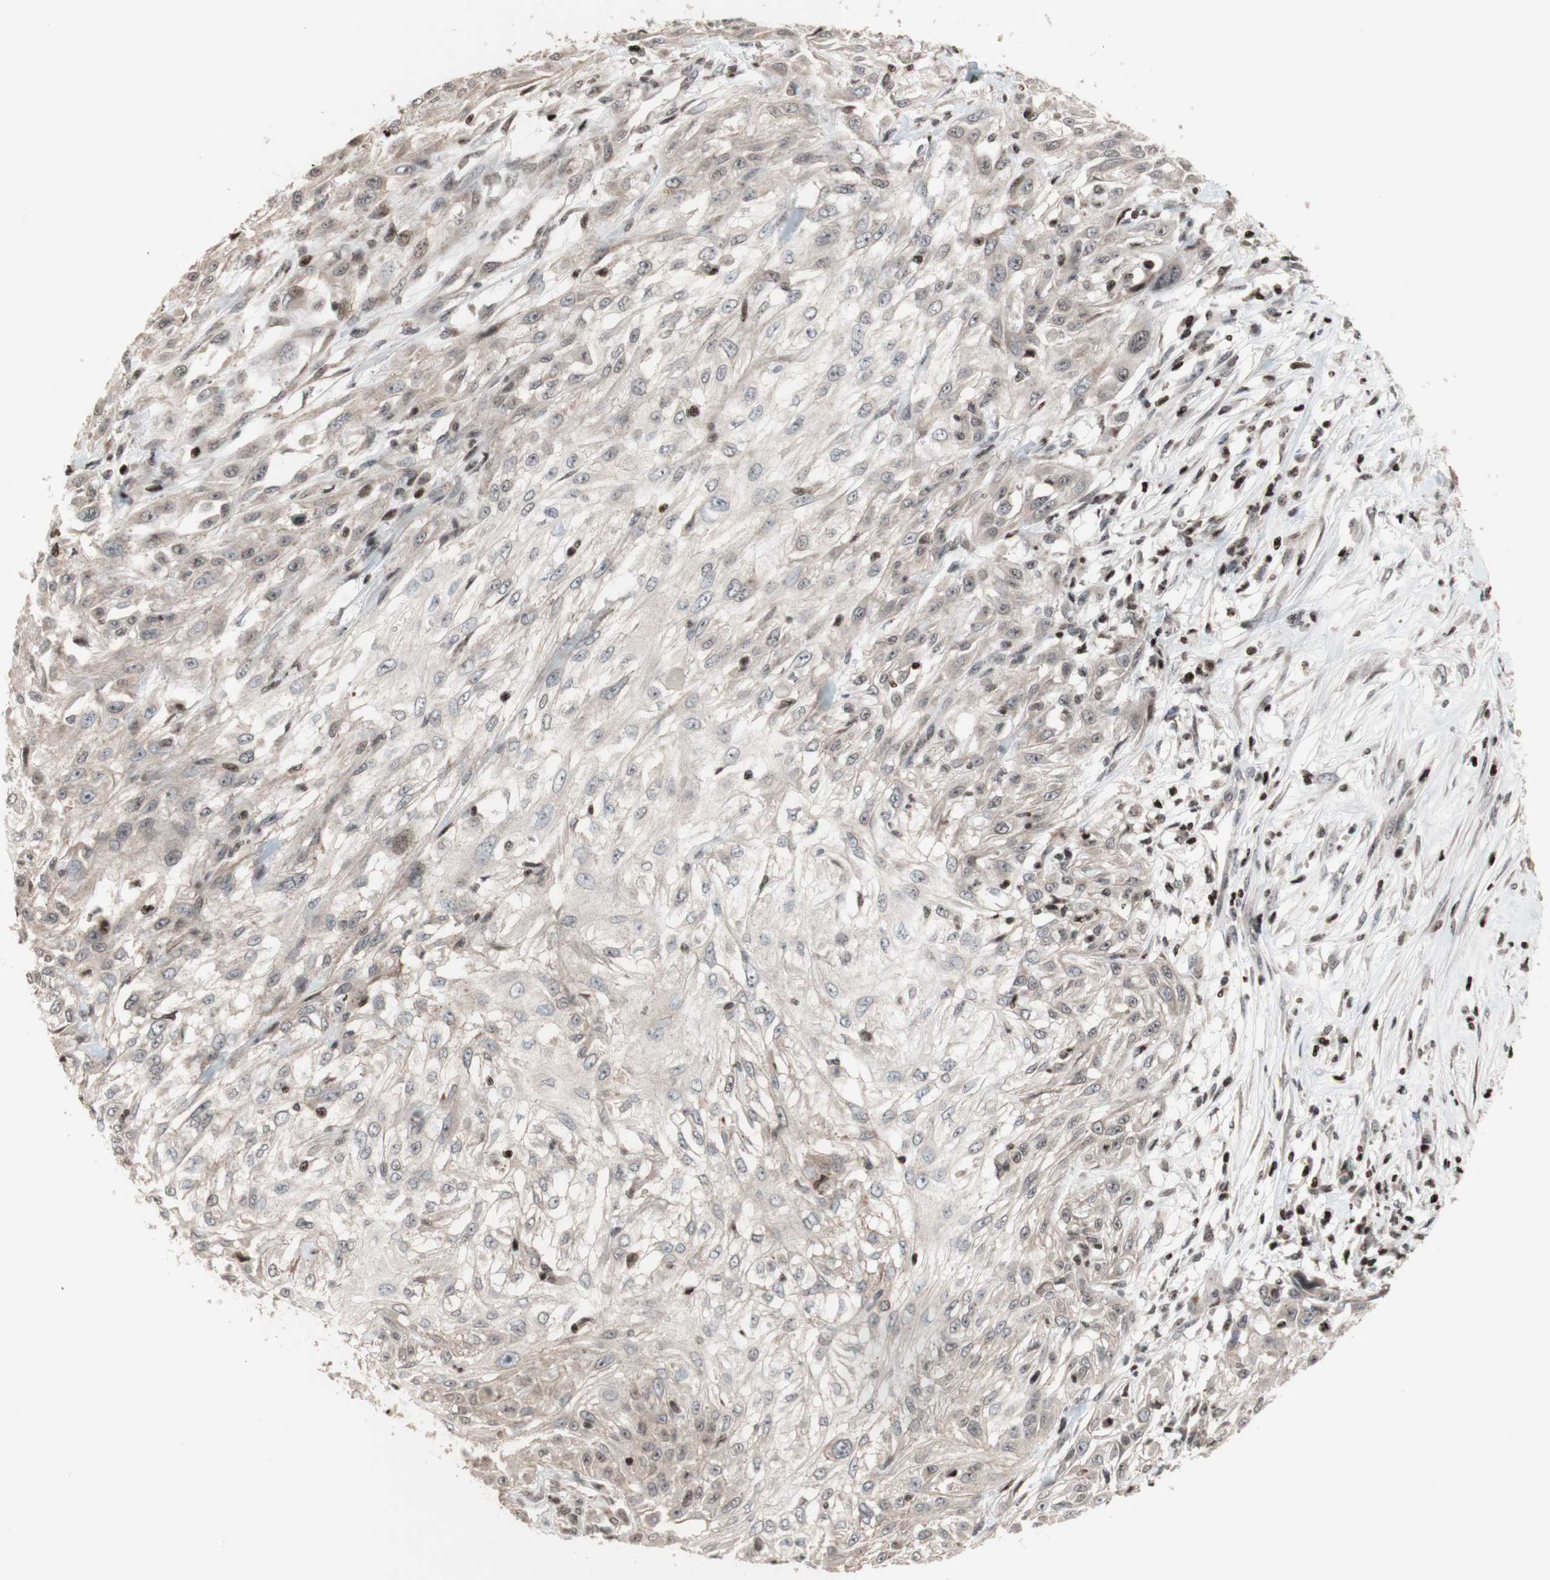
{"staining": {"intensity": "negative", "quantity": "none", "location": "none"}, "tissue": "skin cancer", "cell_type": "Tumor cells", "image_type": "cancer", "snomed": [{"axis": "morphology", "description": "Squamous cell carcinoma, NOS"}, {"axis": "topography", "description": "Skin"}], "caption": "Tumor cells show no significant protein staining in skin squamous cell carcinoma. Nuclei are stained in blue.", "gene": "POLA1", "patient": {"sex": "male", "age": 75}}